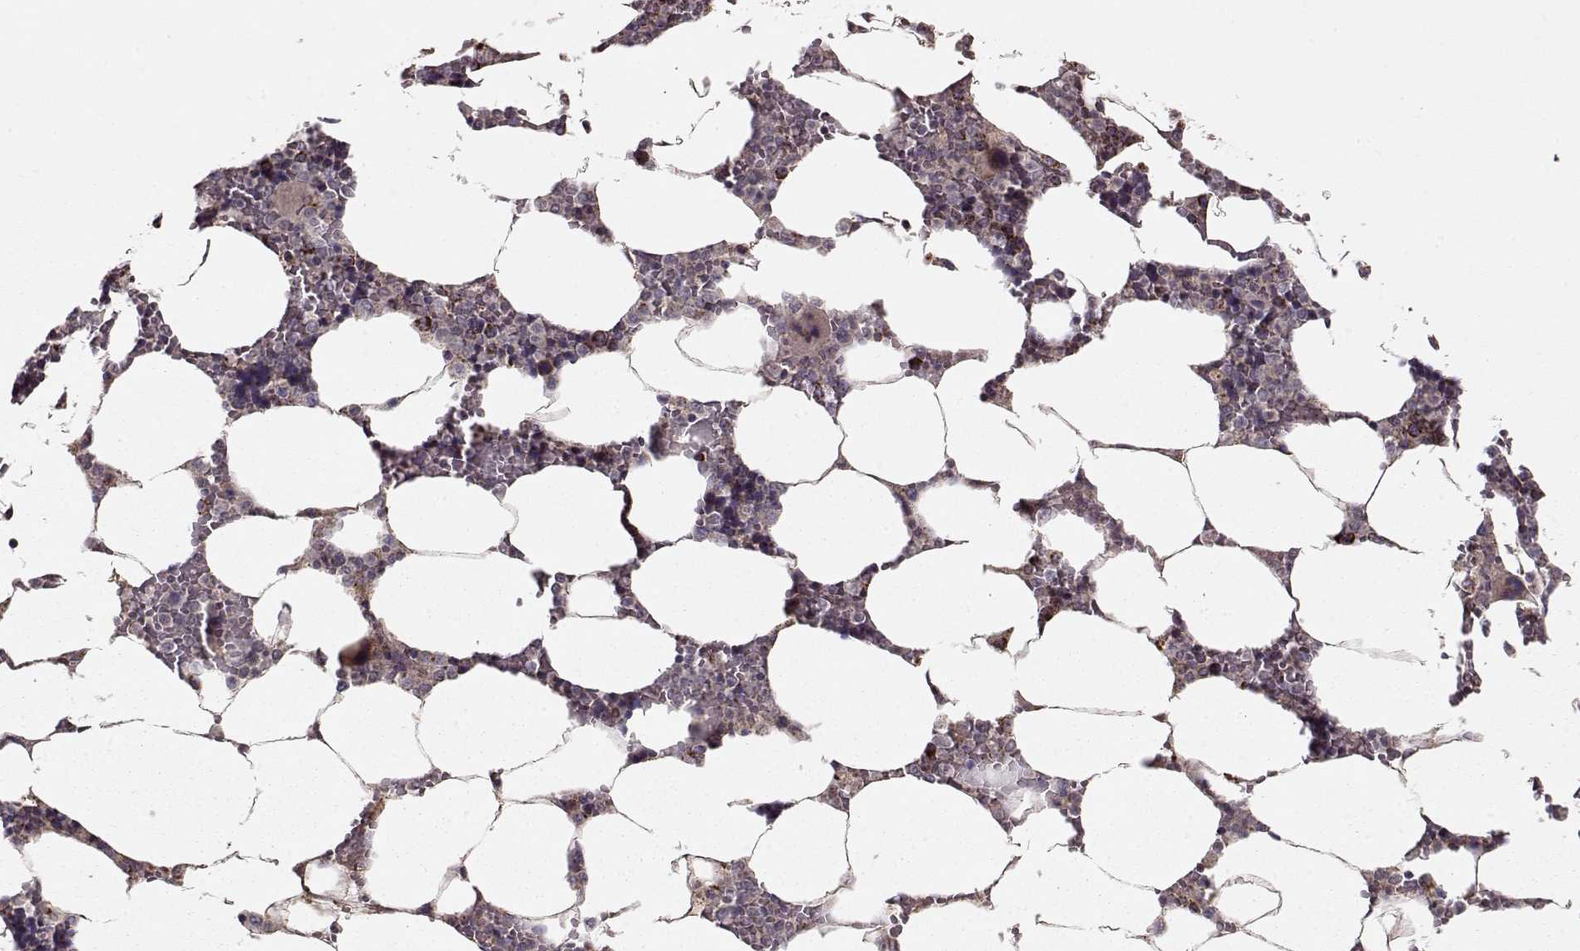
{"staining": {"intensity": "strong", "quantity": "<25%", "location": "cytoplasmic/membranous"}, "tissue": "bone marrow", "cell_type": "Hematopoietic cells", "image_type": "normal", "snomed": [{"axis": "morphology", "description": "Normal tissue, NOS"}, {"axis": "topography", "description": "Bone marrow"}], "caption": "Immunohistochemical staining of benign human bone marrow demonstrates strong cytoplasmic/membranous protein positivity in approximately <25% of hematopoietic cells.", "gene": "CMTM3", "patient": {"sex": "male", "age": 63}}